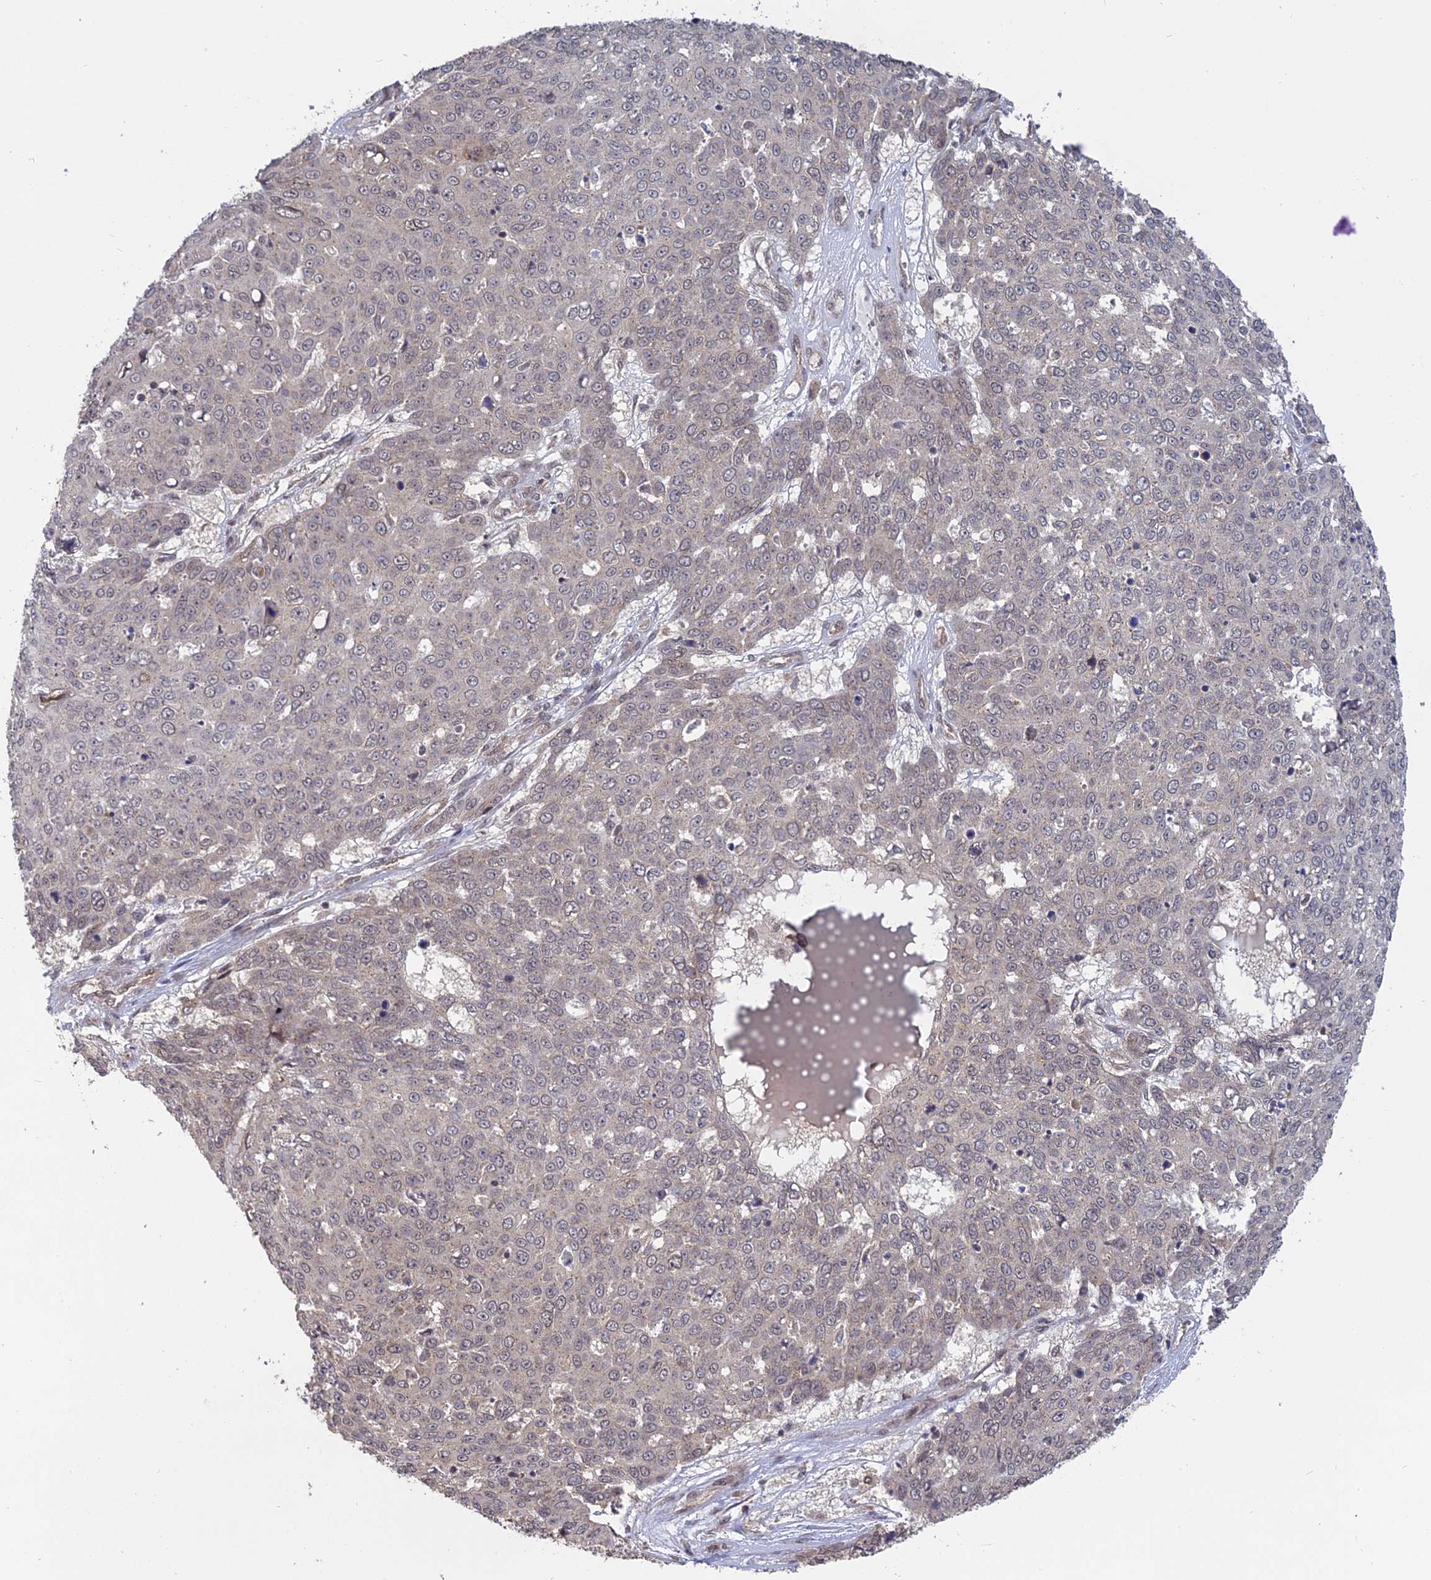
{"staining": {"intensity": "negative", "quantity": "none", "location": "none"}, "tissue": "skin cancer", "cell_type": "Tumor cells", "image_type": "cancer", "snomed": [{"axis": "morphology", "description": "Squamous cell carcinoma, NOS"}, {"axis": "topography", "description": "Skin"}], "caption": "An image of human skin cancer (squamous cell carcinoma) is negative for staining in tumor cells.", "gene": "PKIG", "patient": {"sex": "male", "age": 71}}